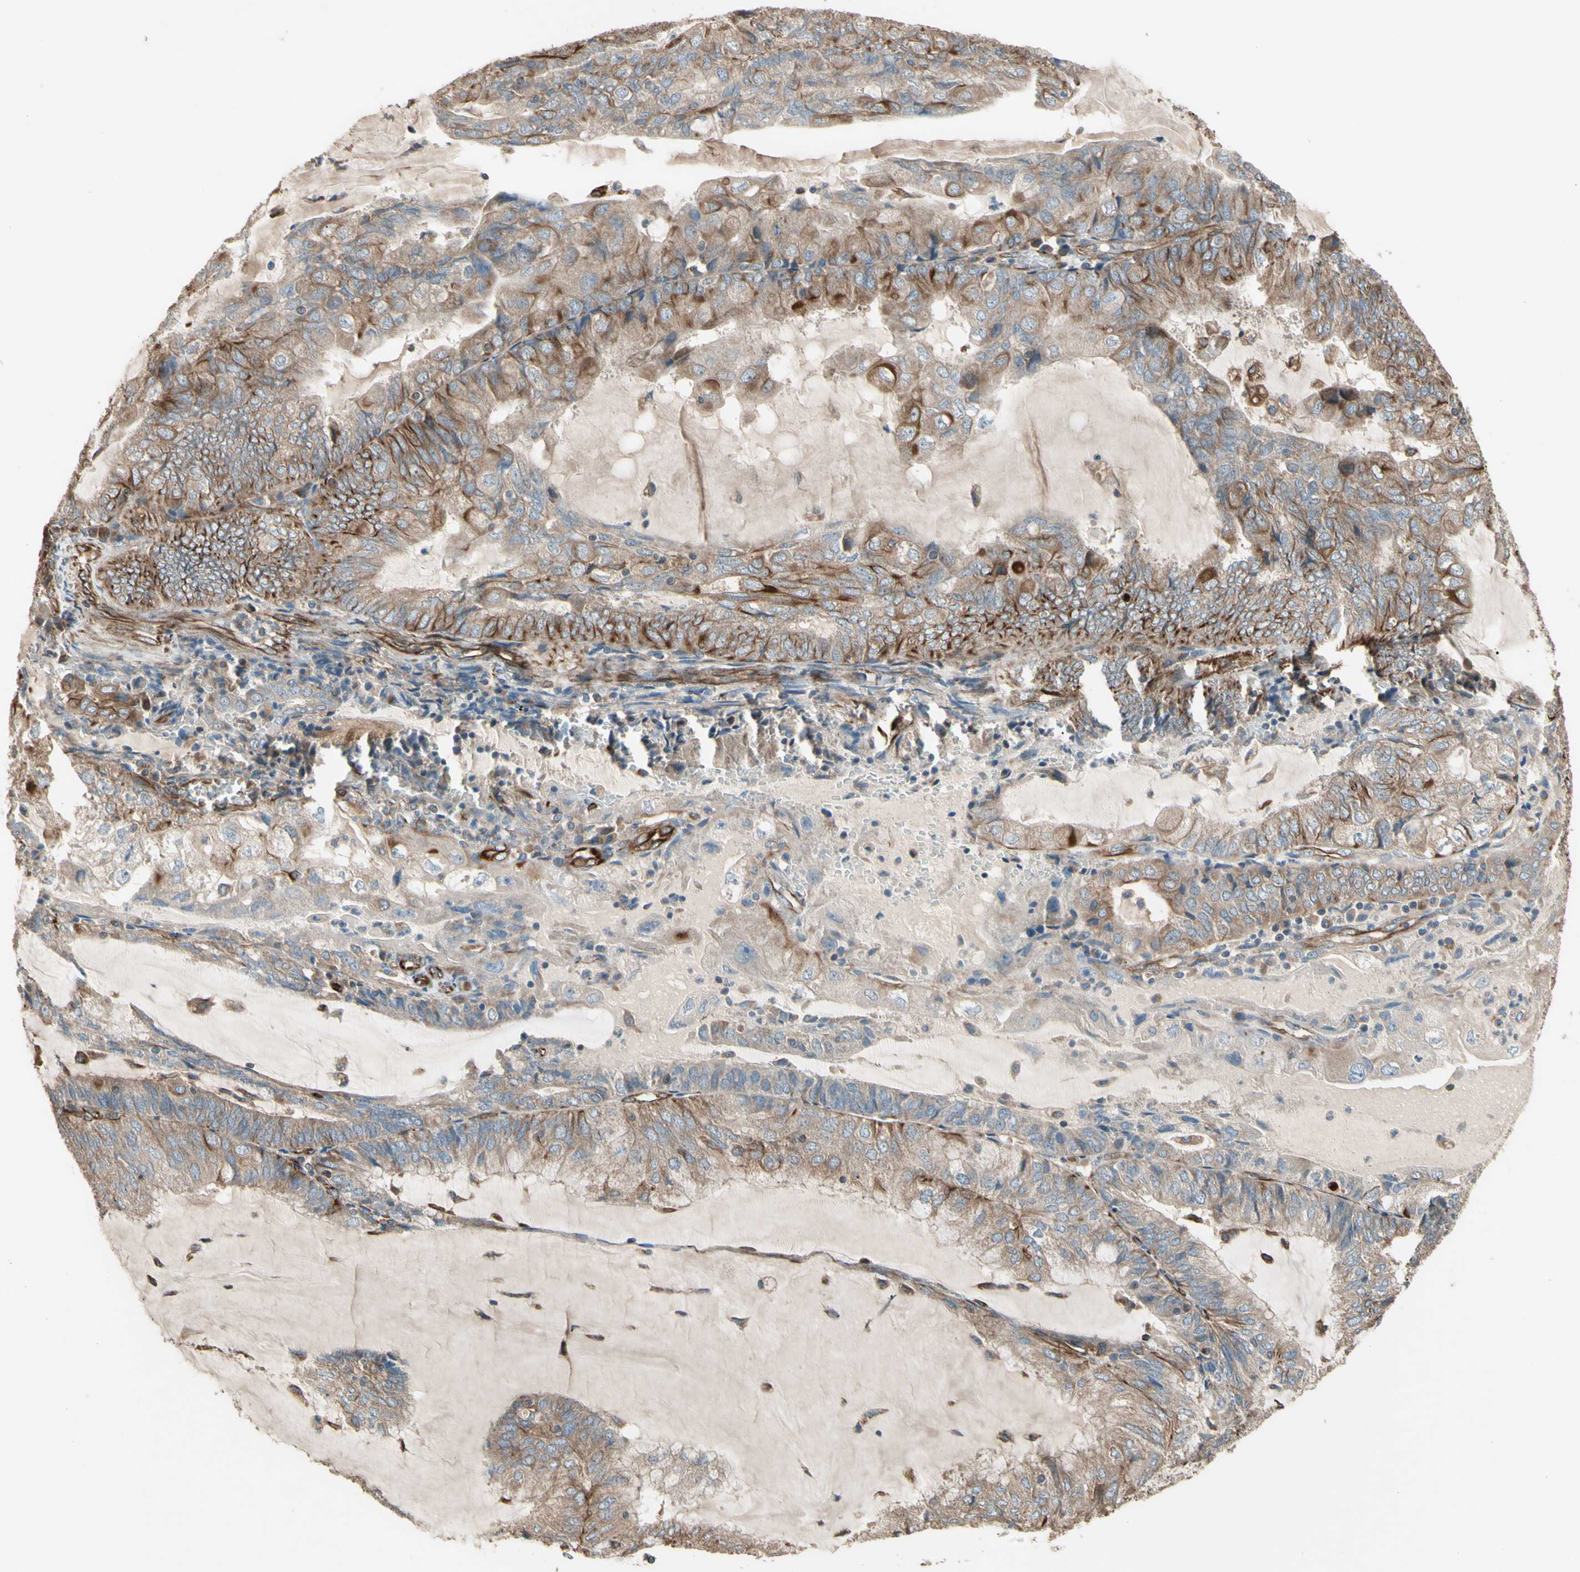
{"staining": {"intensity": "moderate", "quantity": "25%-75%", "location": "cytoplasmic/membranous"}, "tissue": "endometrial cancer", "cell_type": "Tumor cells", "image_type": "cancer", "snomed": [{"axis": "morphology", "description": "Adenocarcinoma, NOS"}, {"axis": "topography", "description": "Endometrium"}], "caption": "IHC histopathology image of human endometrial adenocarcinoma stained for a protein (brown), which reveals medium levels of moderate cytoplasmic/membranous positivity in approximately 25%-75% of tumor cells.", "gene": "TRAF2", "patient": {"sex": "female", "age": 81}}